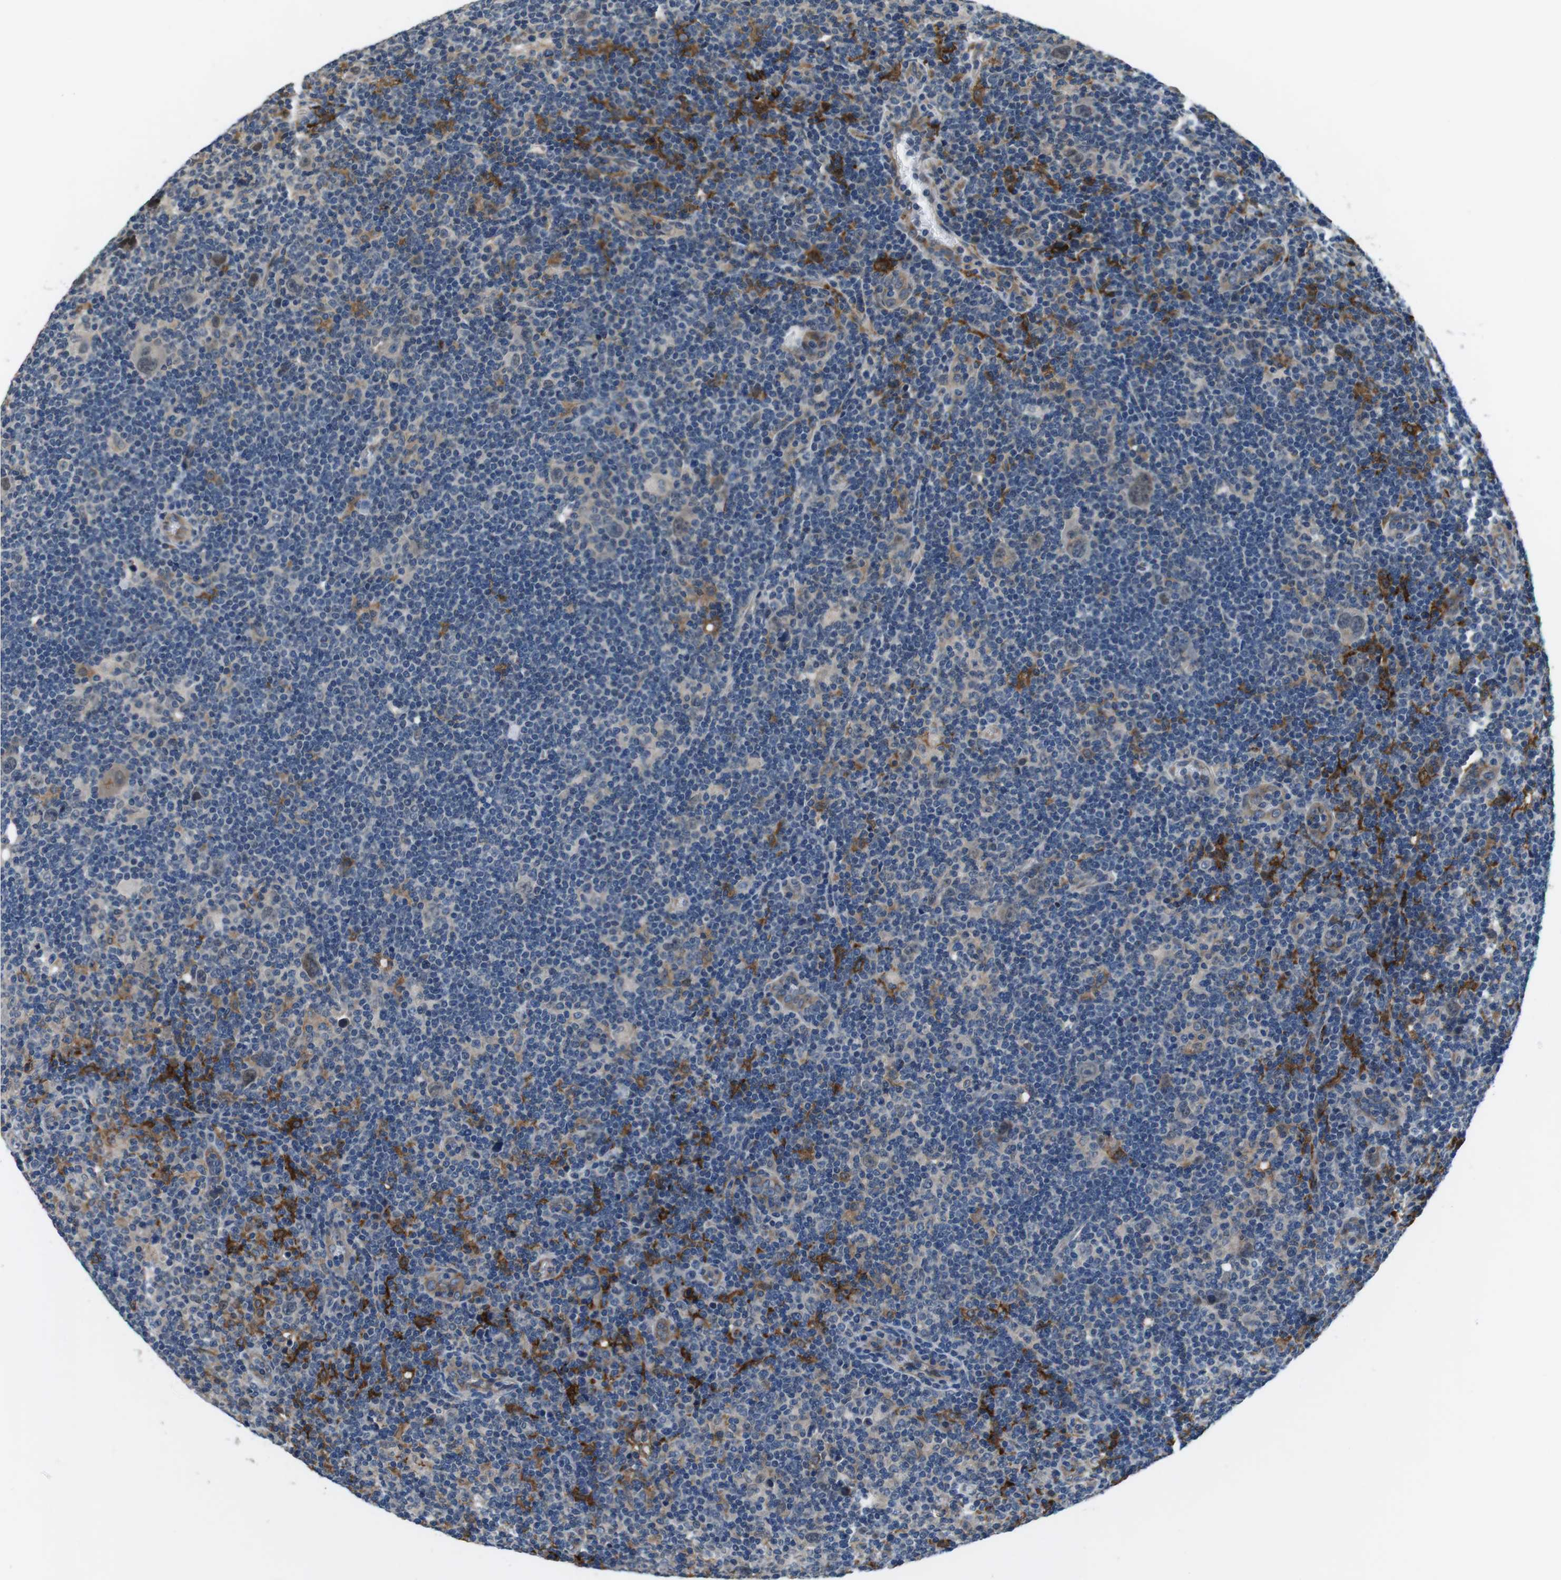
{"staining": {"intensity": "weak", "quantity": "25%-75%", "location": "cytoplasmic/membranous,nuclear"}, "tissue": "lymphoma", "cell_type": "Tumor cells", "image_type": "cancer", "snomed": [{"axis": "morphology", "description": "Hodgkin's disease, NOS"}, {"axis": "topography", "description": "Lymph node"}], "caption": "This photomicrograph shows immunohistochemistry staining of Hodgkin's disease, with low weak cytoplasmic/membranous and nuclear expression in approximately 25%-75% of tumor cells.", "gene": "CD163L1", "patient": {"sex": "female", "age": 57}}